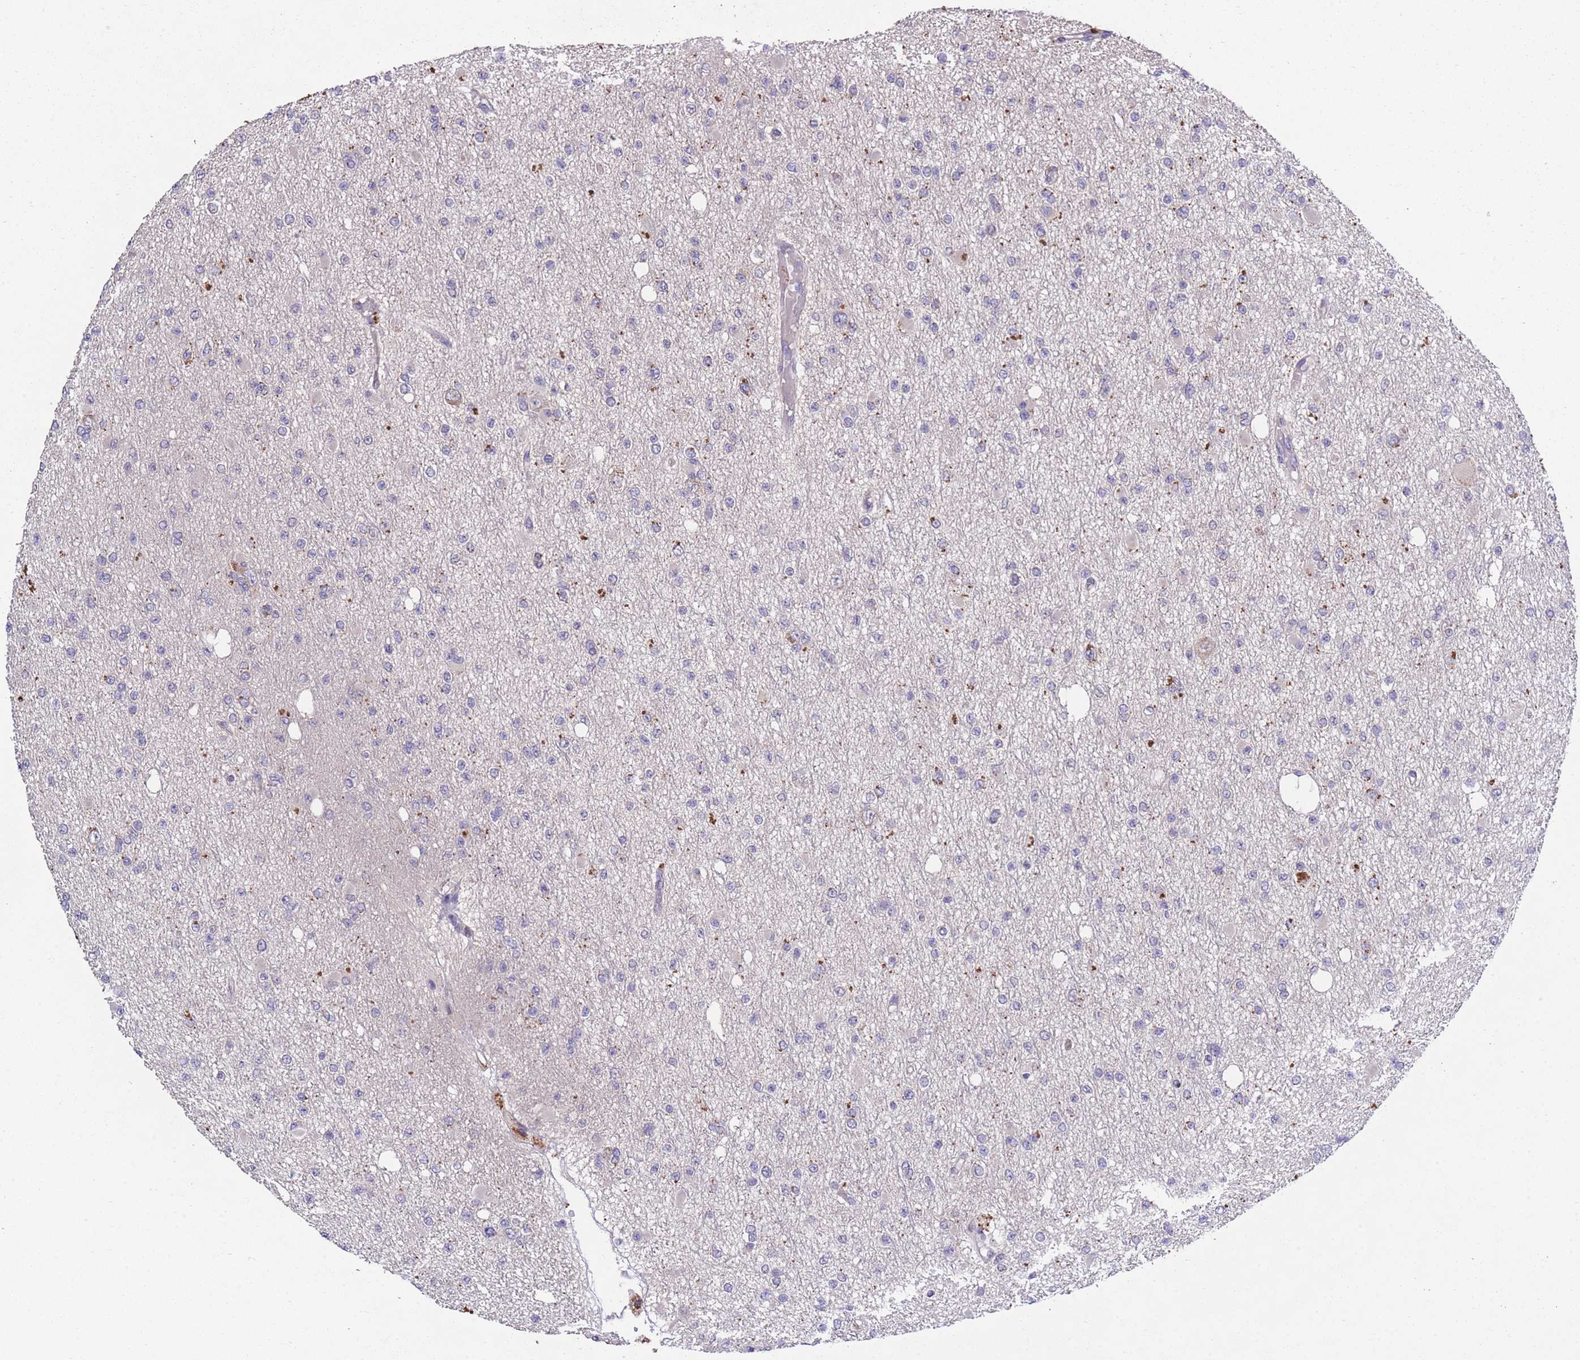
{"staining": {"intensity": "negative", "quantity": "none", "location": "none"}, "tissue": "glioma", "cell_type": "Tumor cells", "image_type": "cancer", "snomed": [{"axis": "morphology", "description": "Glioma, malignant, Low grade"}, {"axis": "topography", "description": "Brain"}], "caption": "The image exhibits no staining of tumor cells in malignant glioma (low-grade). (Immunohistochemistry, brightfield microscopy, high magnification).", "gene": "STIM2", "patient": {"sex": "female", "age": 22}}